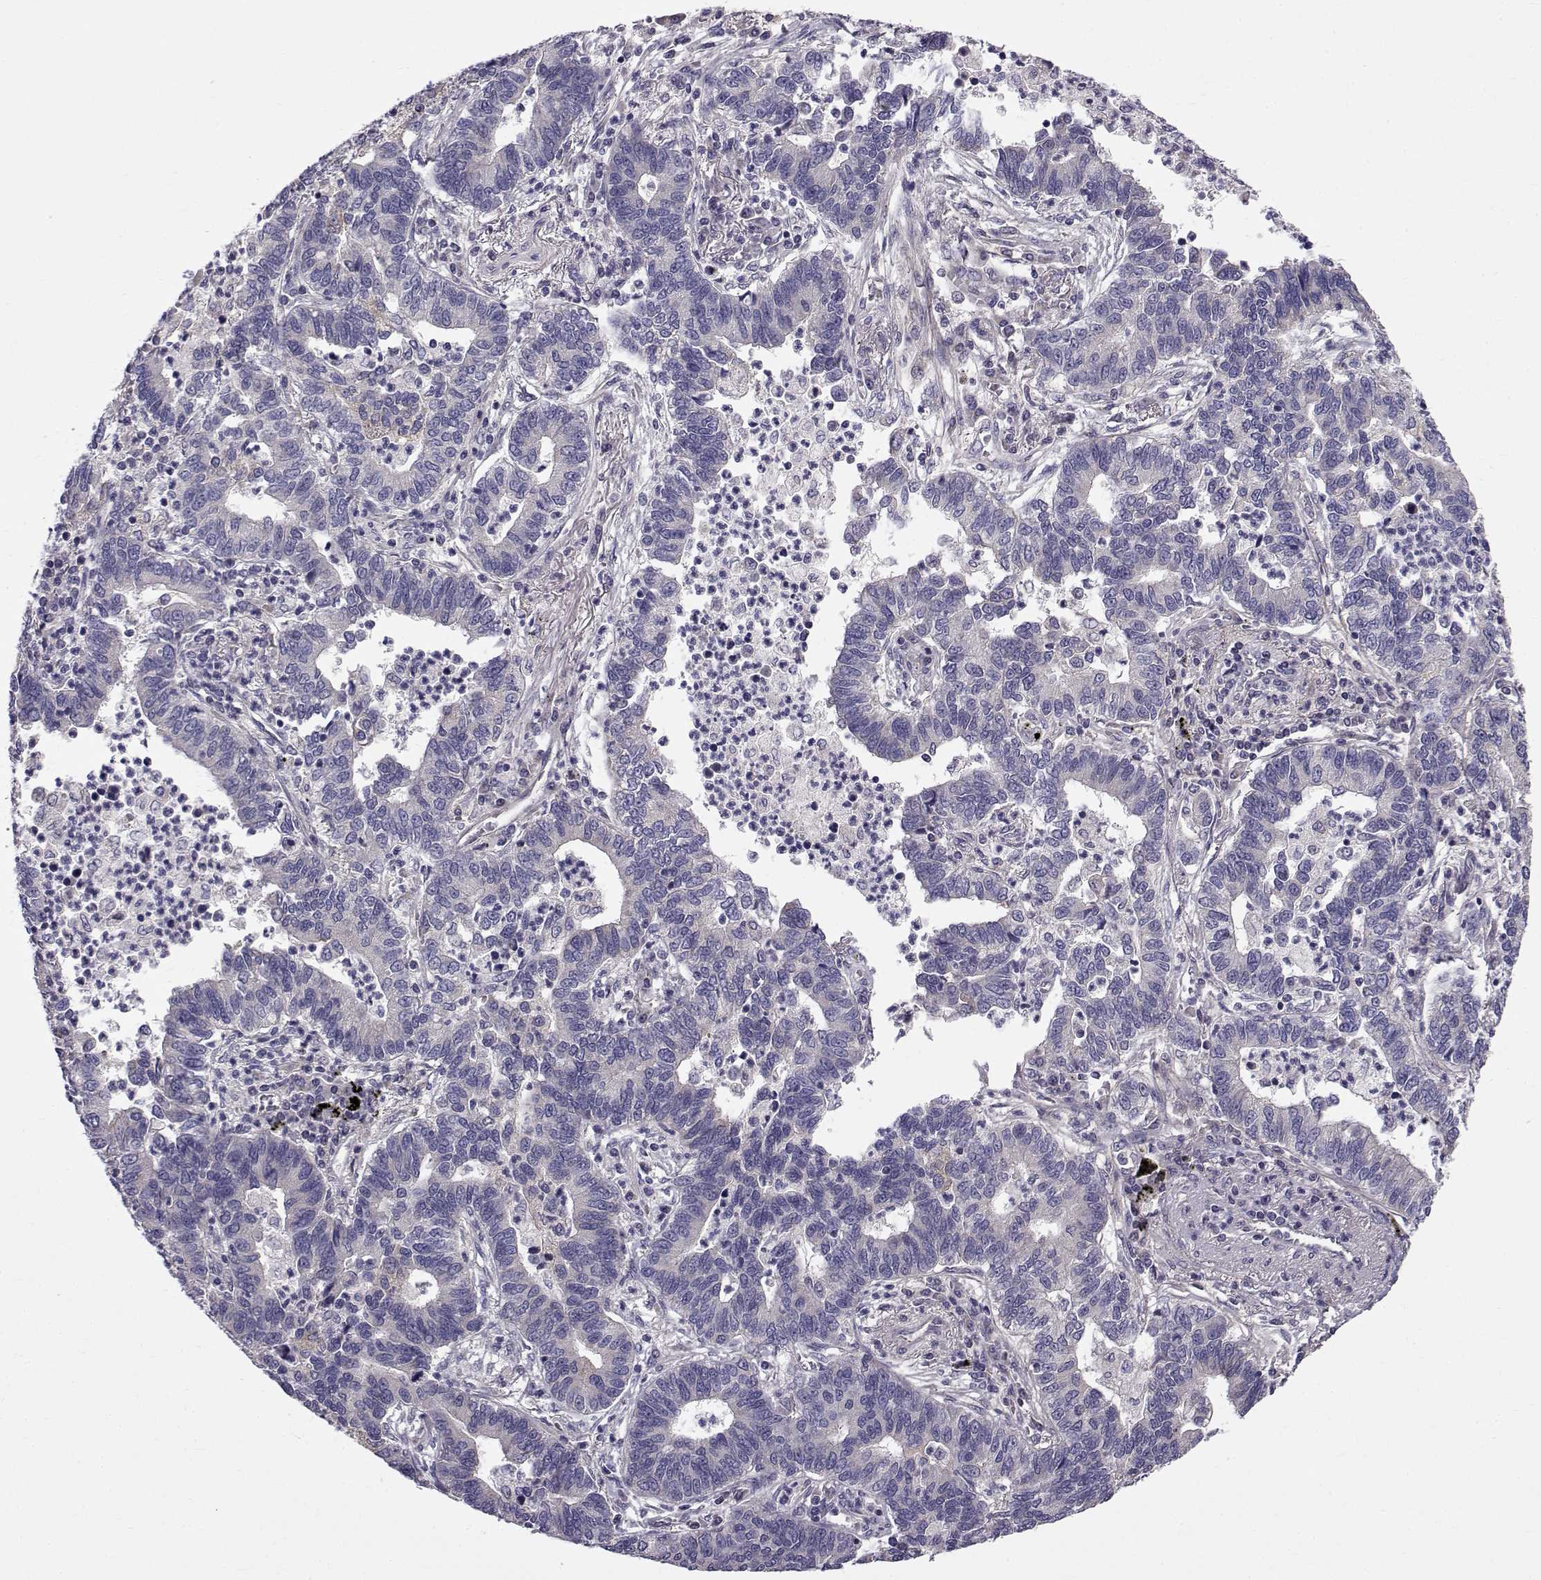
{"staining": {"intensity": "negative", "quantity": "none", "location": "none"}, "tissue": "lung cancer", "cell_type": "Tumor cells", "image_type": "cancer", "snomed": [{"axis": "morphology", "description": "Adenocarcinoma, NOS"}, {"axis": "topography", "description": "Lung"}], "caption": "A micrograph of human lung cancer is negative for staining in tumor cells. (DAB IHC, high magnification).", "gene": "PEX5L", "patient": {"sex": "female", "age": 57}}